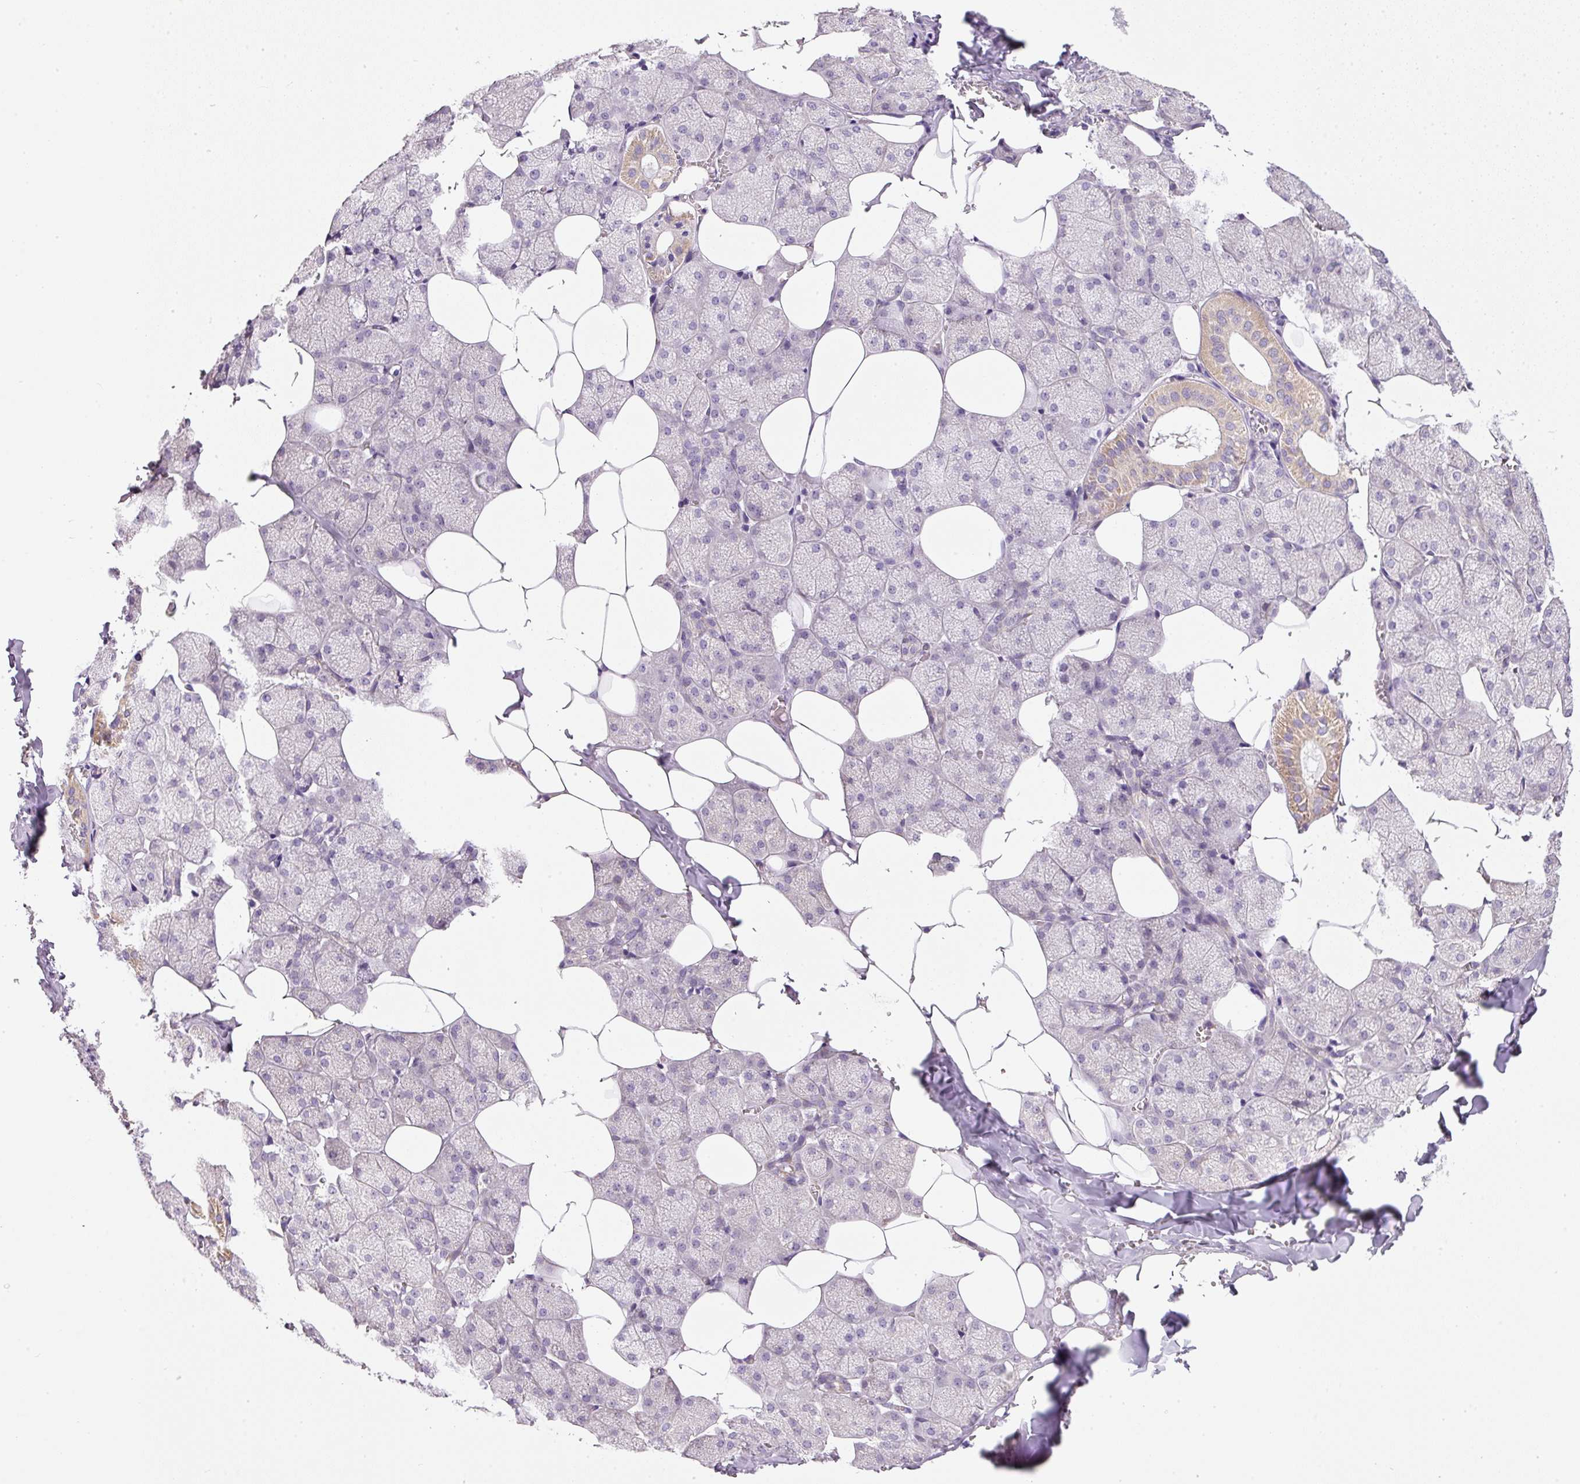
{"staining": {"intensity": "moderate", "quantity": "<25%", "location": "cytoplasmic/membranous"}, "tissue": "salivary gland", "cell_type": "Glandular cells", "image_type": "normal", "snomed": [{"axis": "morphology", "description": "Normal tissue, NOS"}, {"axis": "topography", "description": "Salivary gland"}, {"axis": "topography", "description": "Peripheral nerve tissue"}], "caption": "Salivary gland was stained to show a protein in brown. There is low levels of moderate cytoplasmic/membranous positivity in approximately <25% of glandular cells. The protein is stained brown, and the nuclei are stained in blue (DAB (3,3'-diaminobenzidine) IHC with brightfield microscopy, high magnification).", "gene": "KPNA5", "patient": {"sex": "male", "age": 38}}